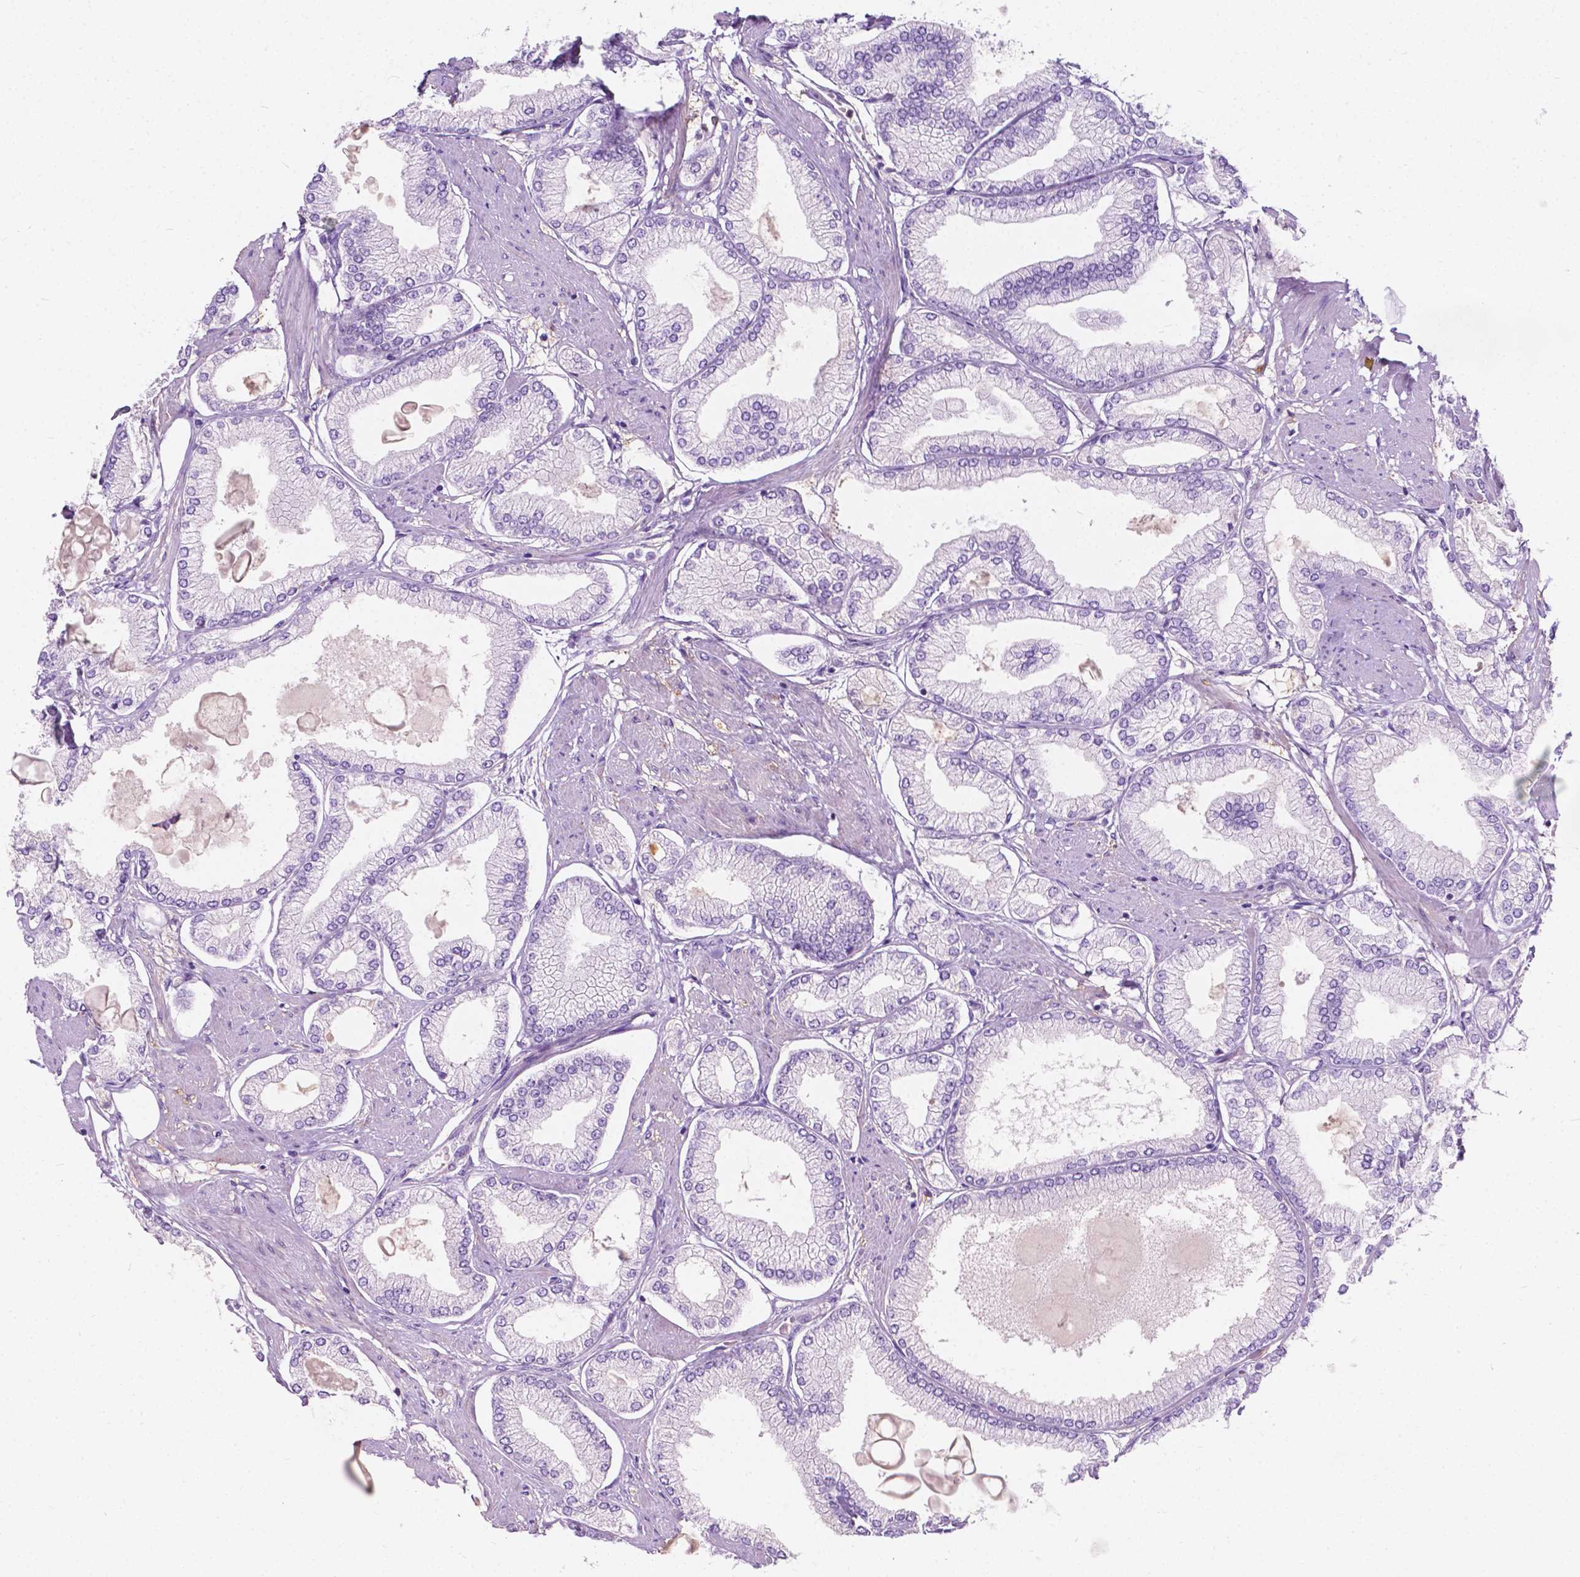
{"staining": {"intensity": "negative", "quantity": "none", "location": "none"}, "tissue": "prostate cancer", "cell_type": "Tumor cells", "image_type": "cancer", "snomed": [{"axis": "morphology", "description": "Adenocarcinoma, High grade"}, {"axis": "topography", "description": "Prostate"}], "caption": "Tumor cells are negative for protein expression in human prostate cancer (high-grade adenocarcinoma). The staining is performed using DAB (3,3'-diaminobenzidine) brown chromogen with nuclei counter-stained in using hematoxylin.", "gene": "GNAO1", "patient": {"sex": "male", "age": 68}}